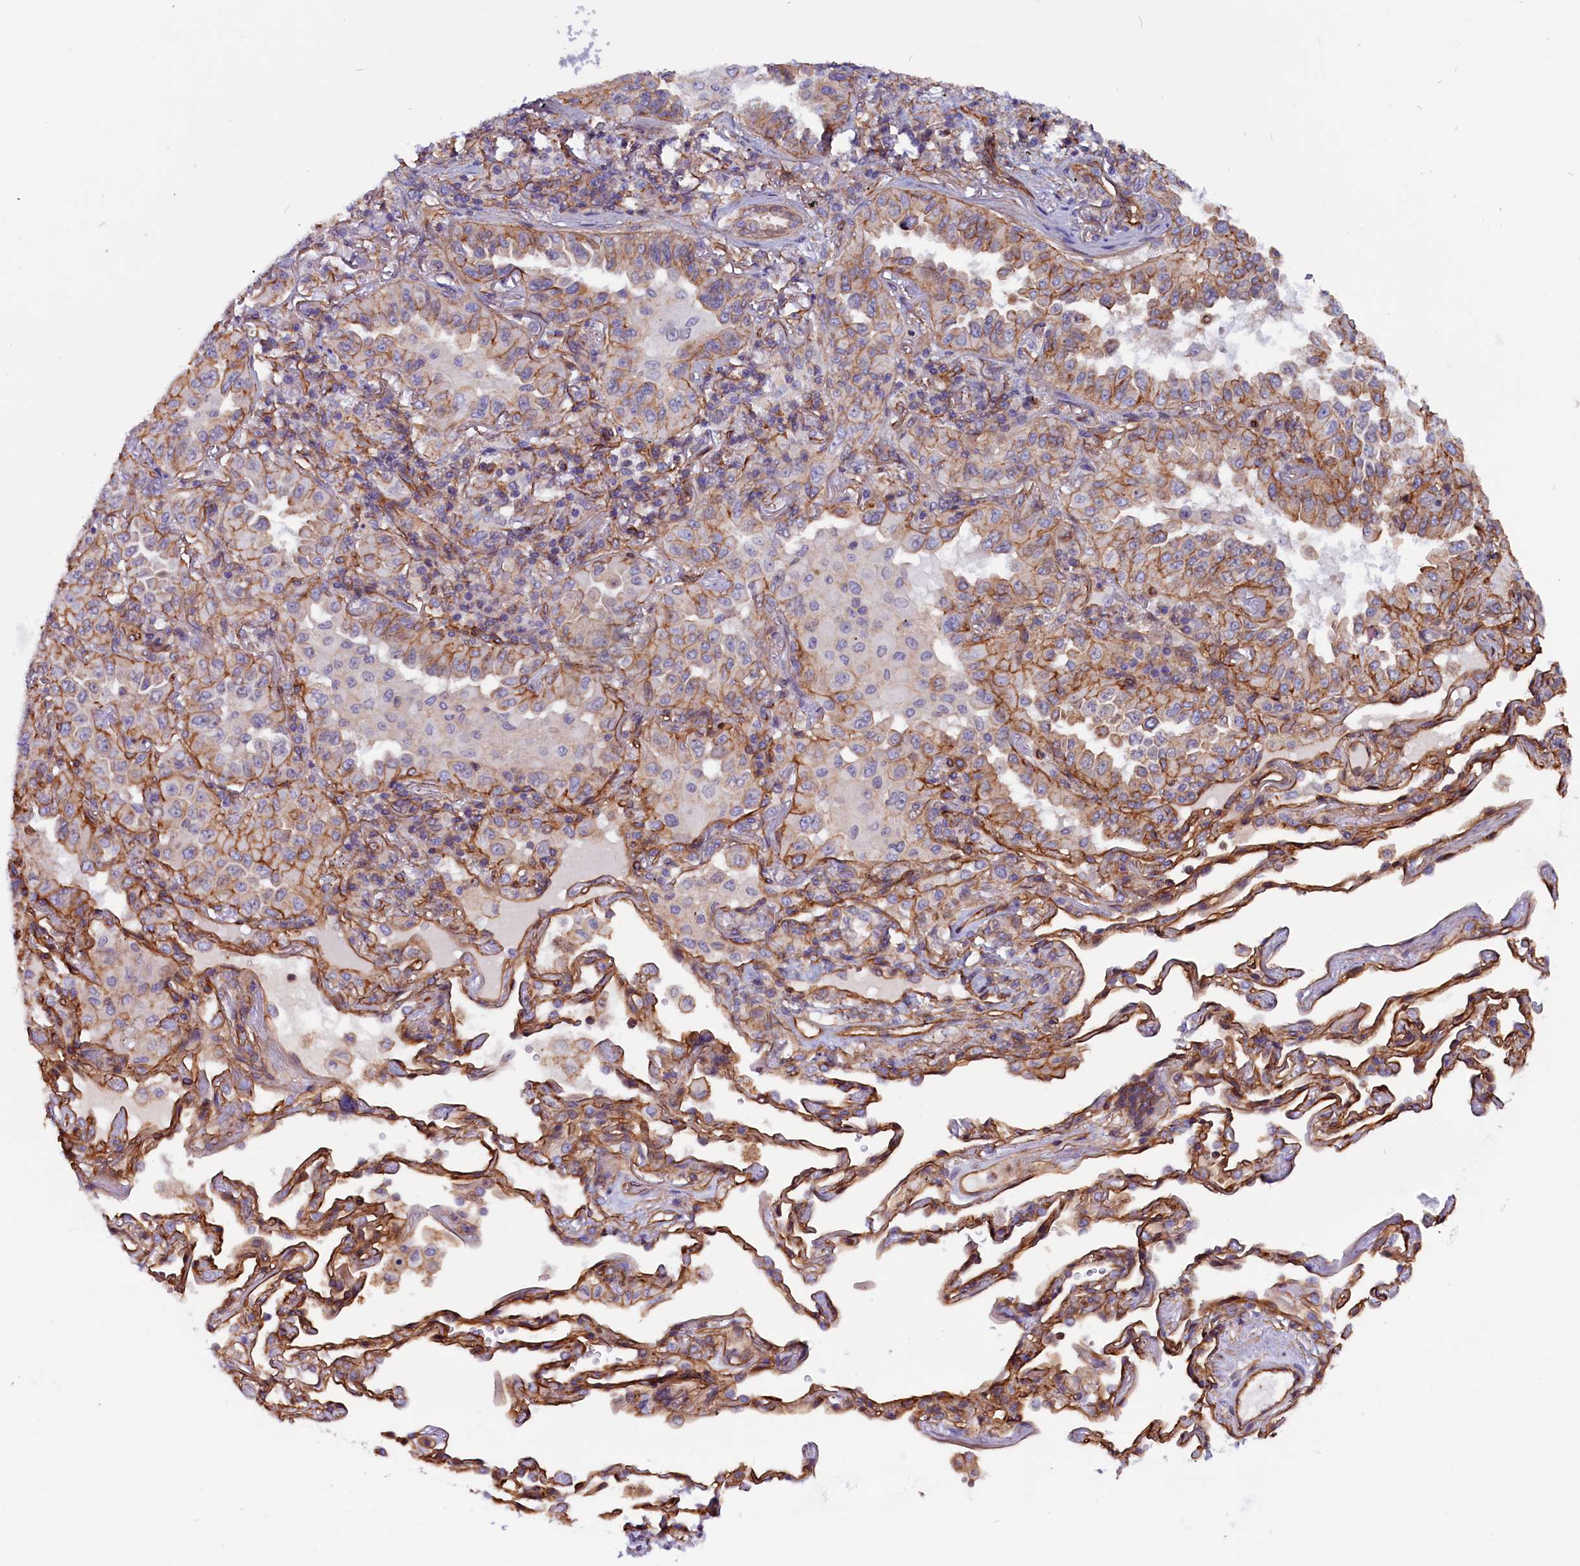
{"staining": {"intensity": "moderate", "quantity": "25%-75%", "location": "cytoplasmic/membranous"}, "tissue": "lung cancer", "cell_type": "Tumor cells", "image_type": "cancer", "snomed": [{"axis": "morphology", "description": "Adenocarcinoma, NOS"}, {"axis": "topography", "description": "Lung"}], "caption": "Moderate cytoplasmic/membranous protein expression is present in about 25%-75% of tumor cells in lung adenocarcinoma.", "gene": "ZNF749", "patient": {"sex": "female", "age": 69}}